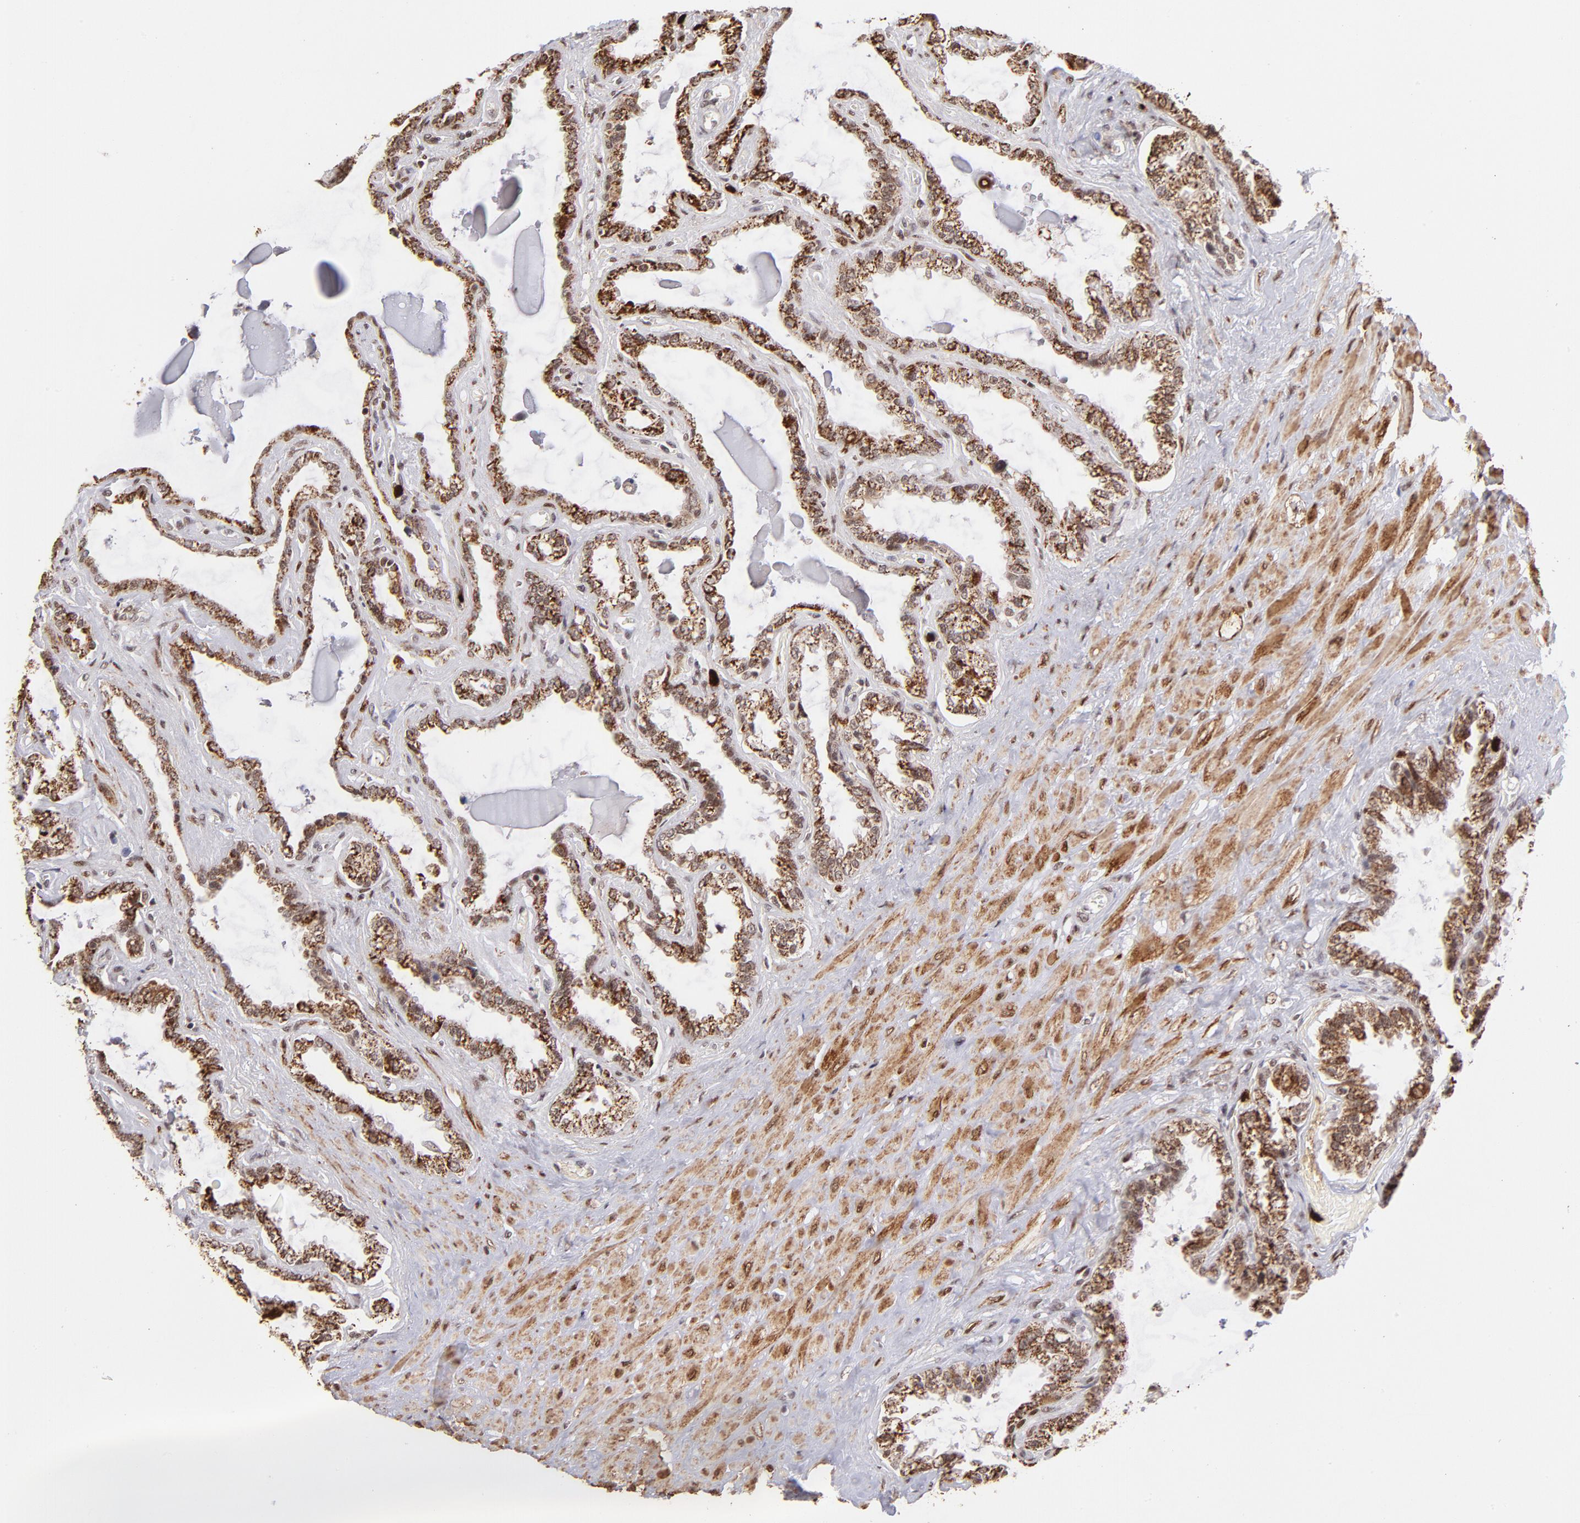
{"staining": {"intensity": "moderate", "quantity": ">75%", "location": "cytoplasmic/membranous"}, "tissue": "seminal vesicle", "cell_type": "Glandular cells", "image_type": "normal", "snomed": [{"axis": "morphology", "description": "Normal tissue, NOS"}, {"axis": "morphology", "description": "Inflammation, NOS"}, {"axis": "topography", "description": "Urinary bladder"}, {"axis": "topography", "description": "Prostate"}, {"axis": "topography", "description": "Seminal veicle"}], "caption": "The immunohistochemical stain shows moderate cytoplasmic/membranous staining in glandular cells of unremarkable seminal vesicle.", "gene": "ZFX", "patient": {"sex": "male", "age": 82}}